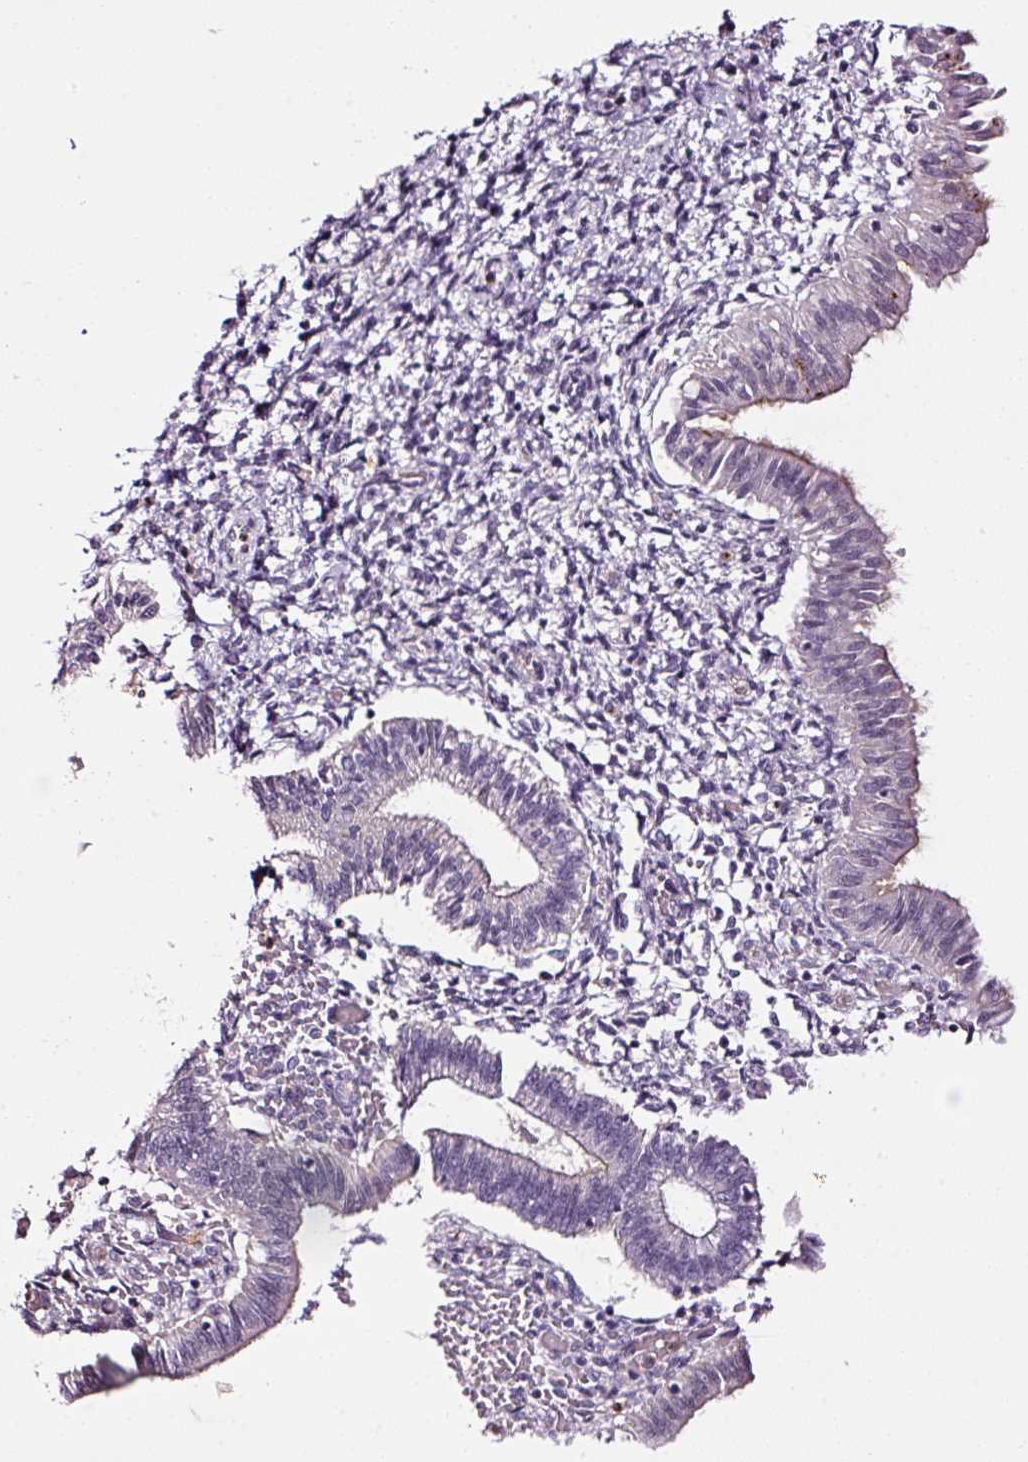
{"staining": {"intensity": "negative", "quantity": "none", "location": "none"}, "tissue": "endometrium", "cell_type": "Cells in endometrial stroma", "image_type": "normal", "snomed": [{"axis": "morphology", "description": "Normal tissue, NOS"}, {"axis": "topography", "description": "Endometrium"}], "caption": "This is a image of immunohistochemistry (IHC) staining of benign endometrium, which shows no positivity in cells in endometrial stroma.", "gene": "ABCB4", "patient": {"sex": "female", "age": 25}}